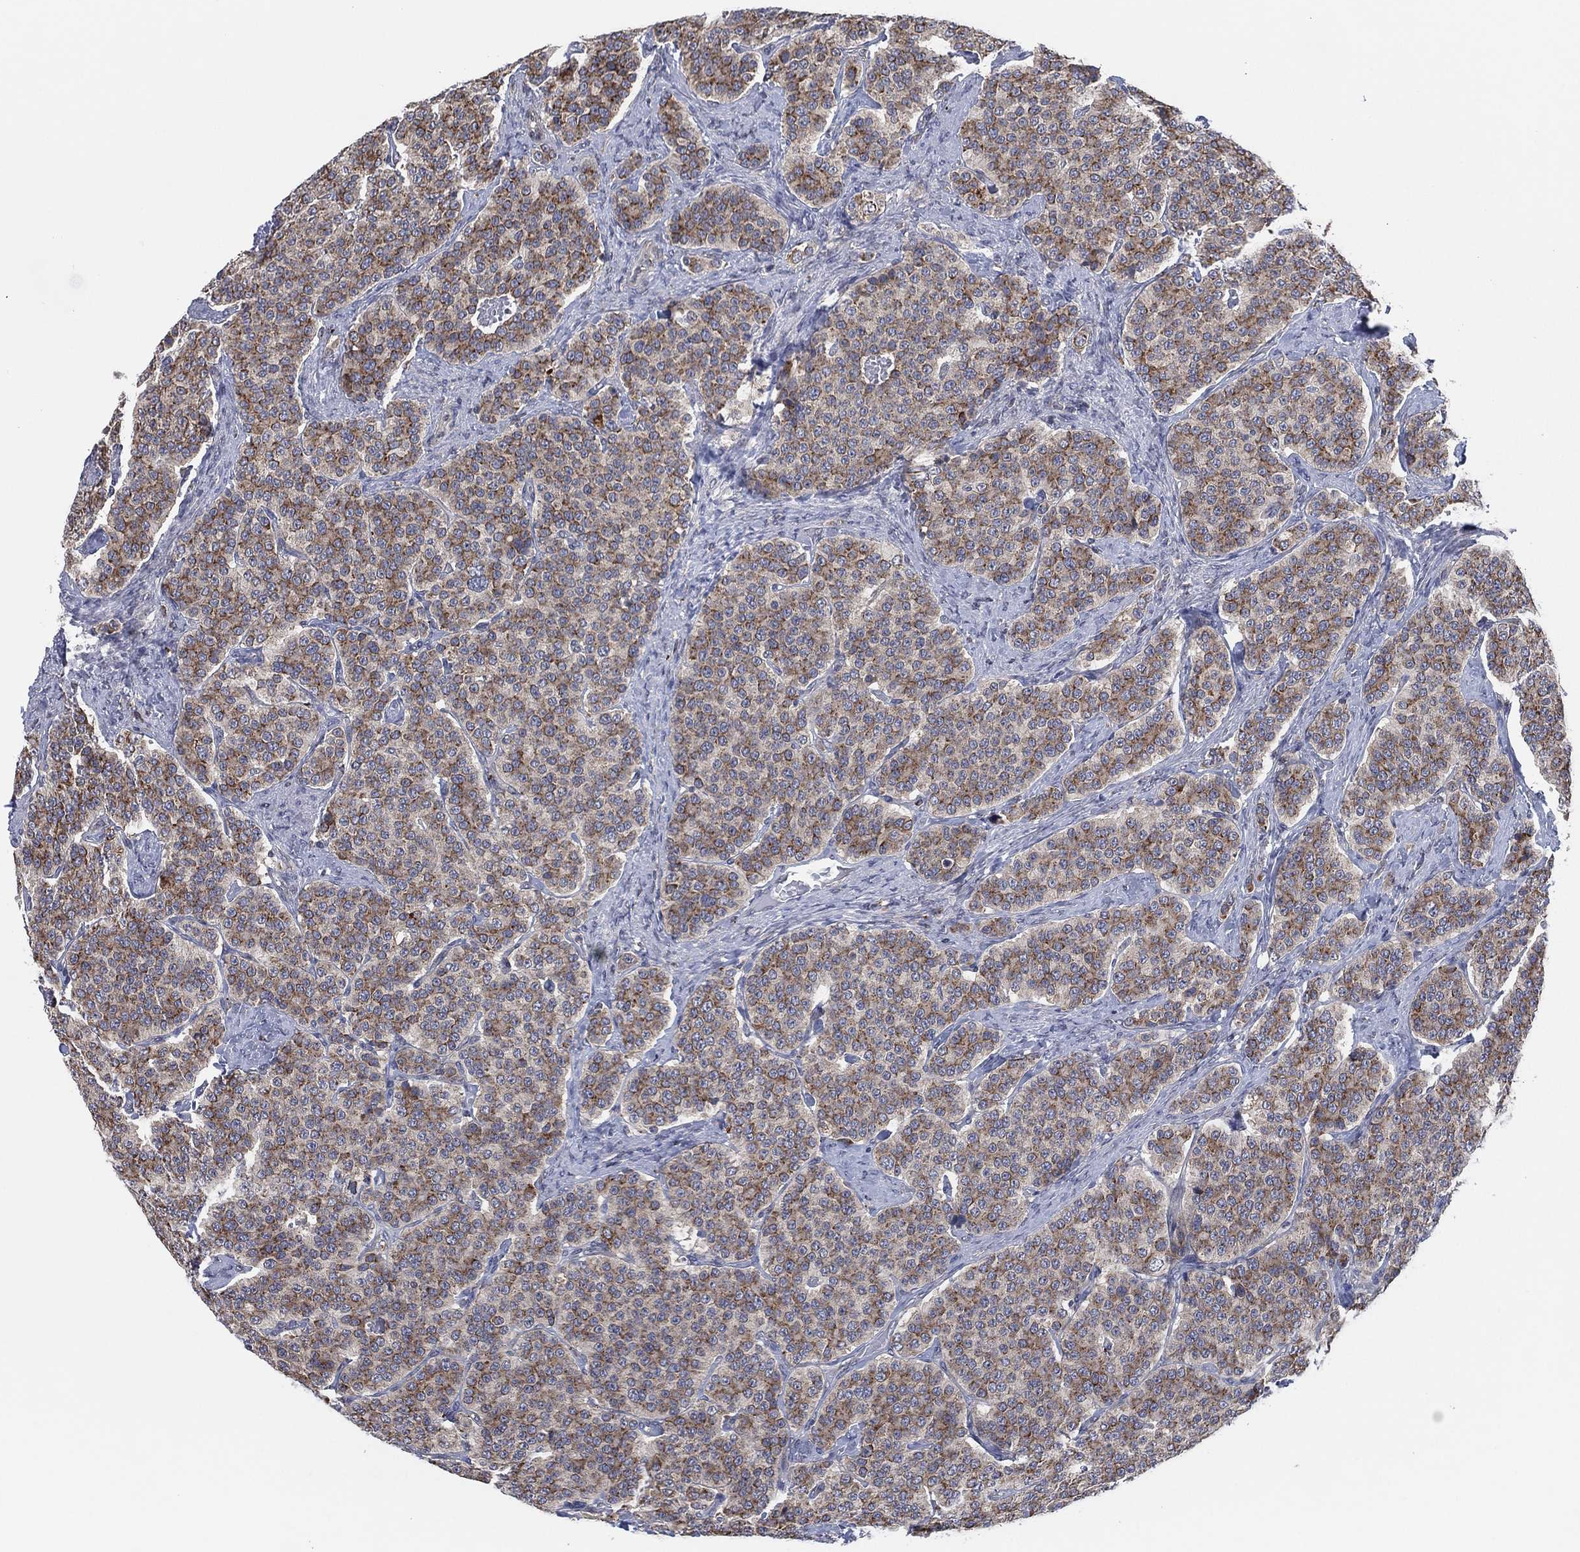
{"staining": {"intensity": "moderate", "quantity": ">75%", "location": "cytoplasmic/membranous"}, "tissue": "carcinoid", "cell_type": "Tumor cells", "image_type": "cancer", "snomed": [{"axis": "morphology", "description": "Carcinoid, malignant, NOS"}, {"axis": "topography", "description": "Small intestine"}], "caption": "Protein staining of carcinoid tissue reveals moderate cytoplasmic/membranous staining in approximately >75% of tumor cells. The staining is performed using DAB brown chromogen to label protein expression. The nuclei are counter-stained blue using hematoxylin.", "gene": "FAM104A", "patient": {"sex": "female", "age": 58}}